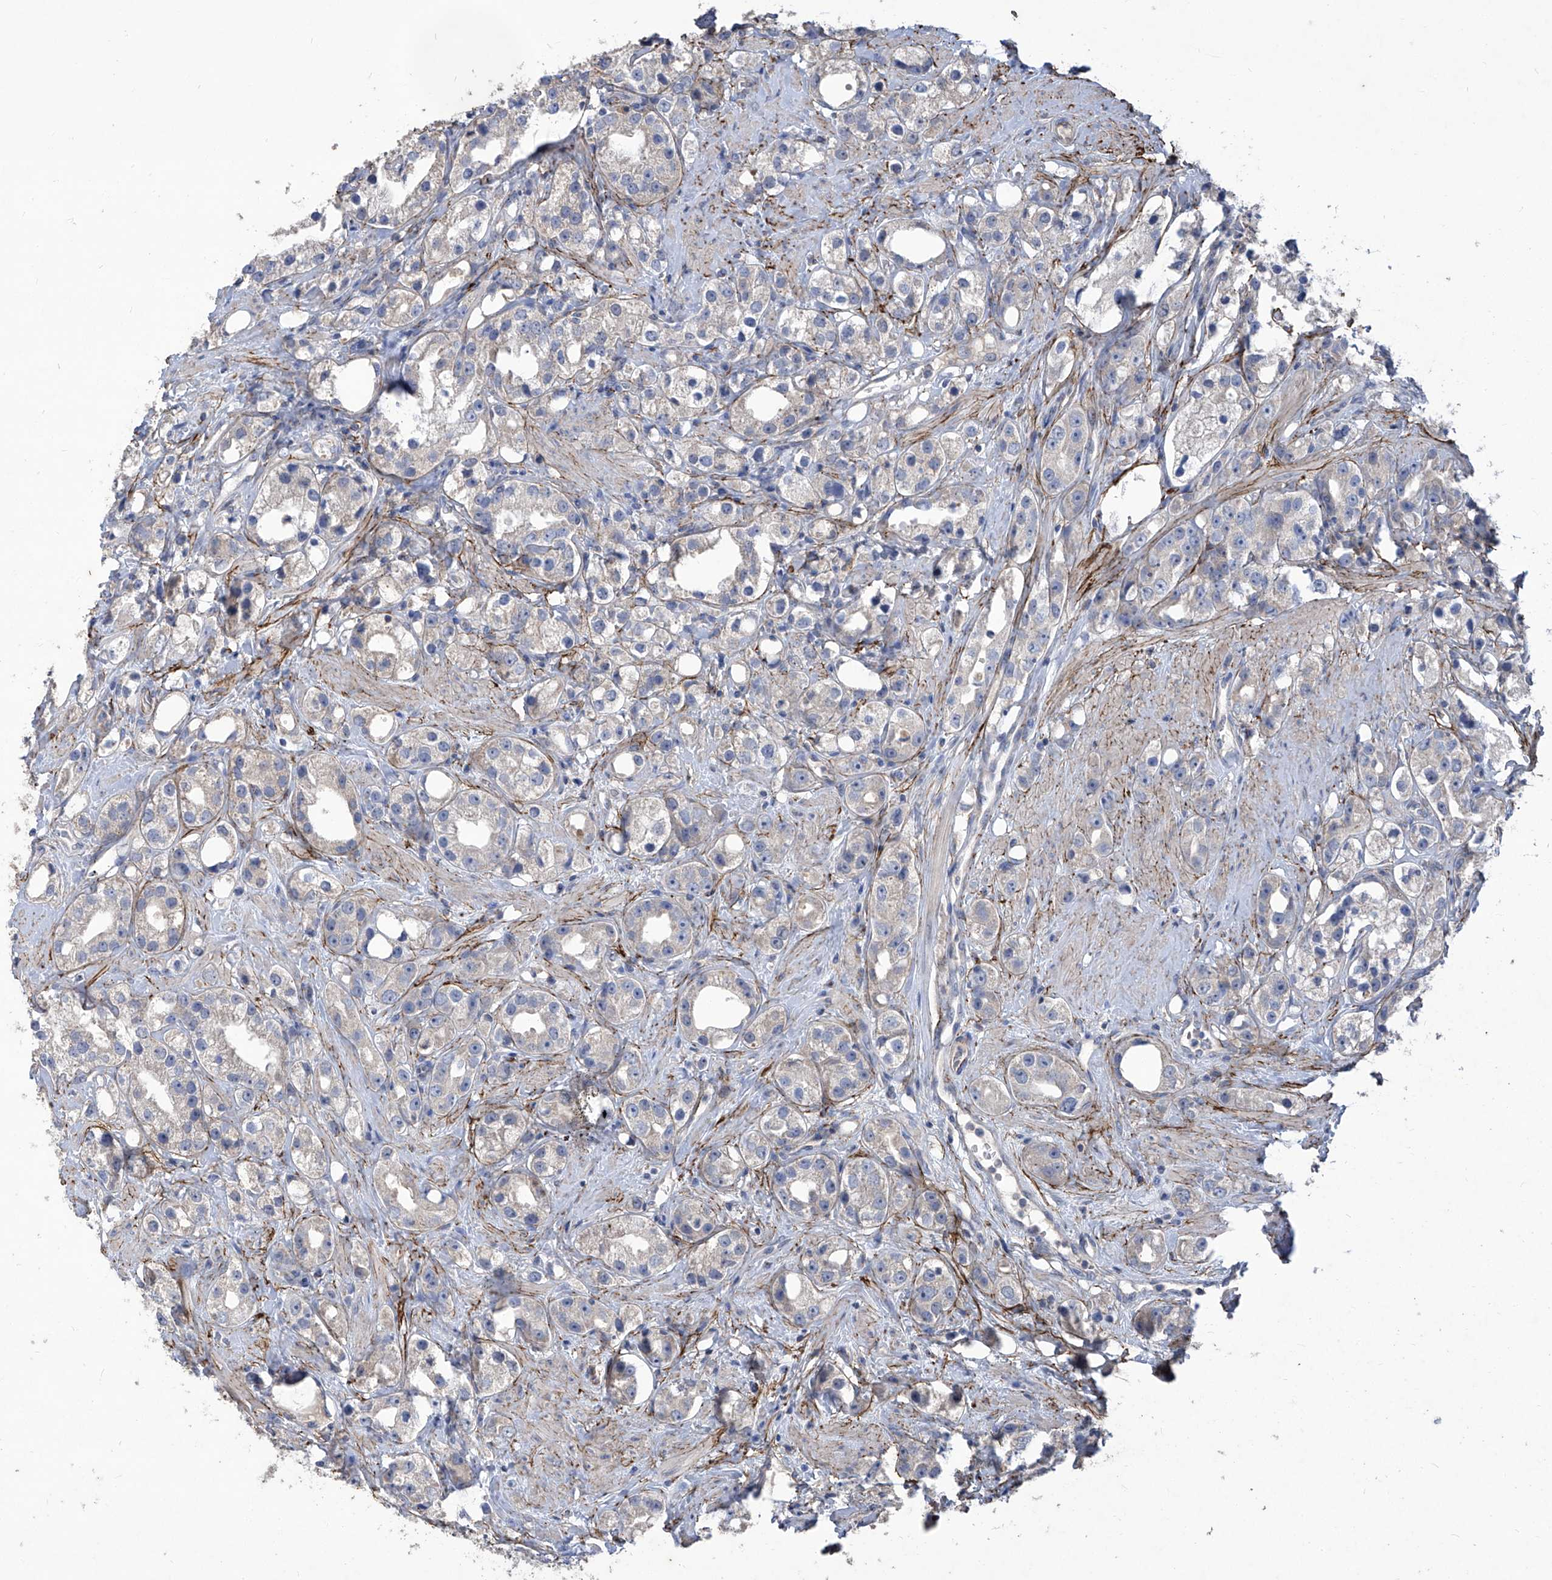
{"staining": {"intensity": "negative", "quantity": "none", "location": "none"}, "tissue": "prostate cancer", "cell_type": "Tumor cells", "image_type": "cancer", "snomed": [{"axis": "morphology", "description": "Adenocarcinoma, NOS"}, {"axis": "topography", "description": "Prostate"}], "caption": "Photomicrograph shows no protein expression in tumor cells of prostate cancer tissue.", "gene": "TXNIP", "patient": {"sex": "male", "age": 79}}